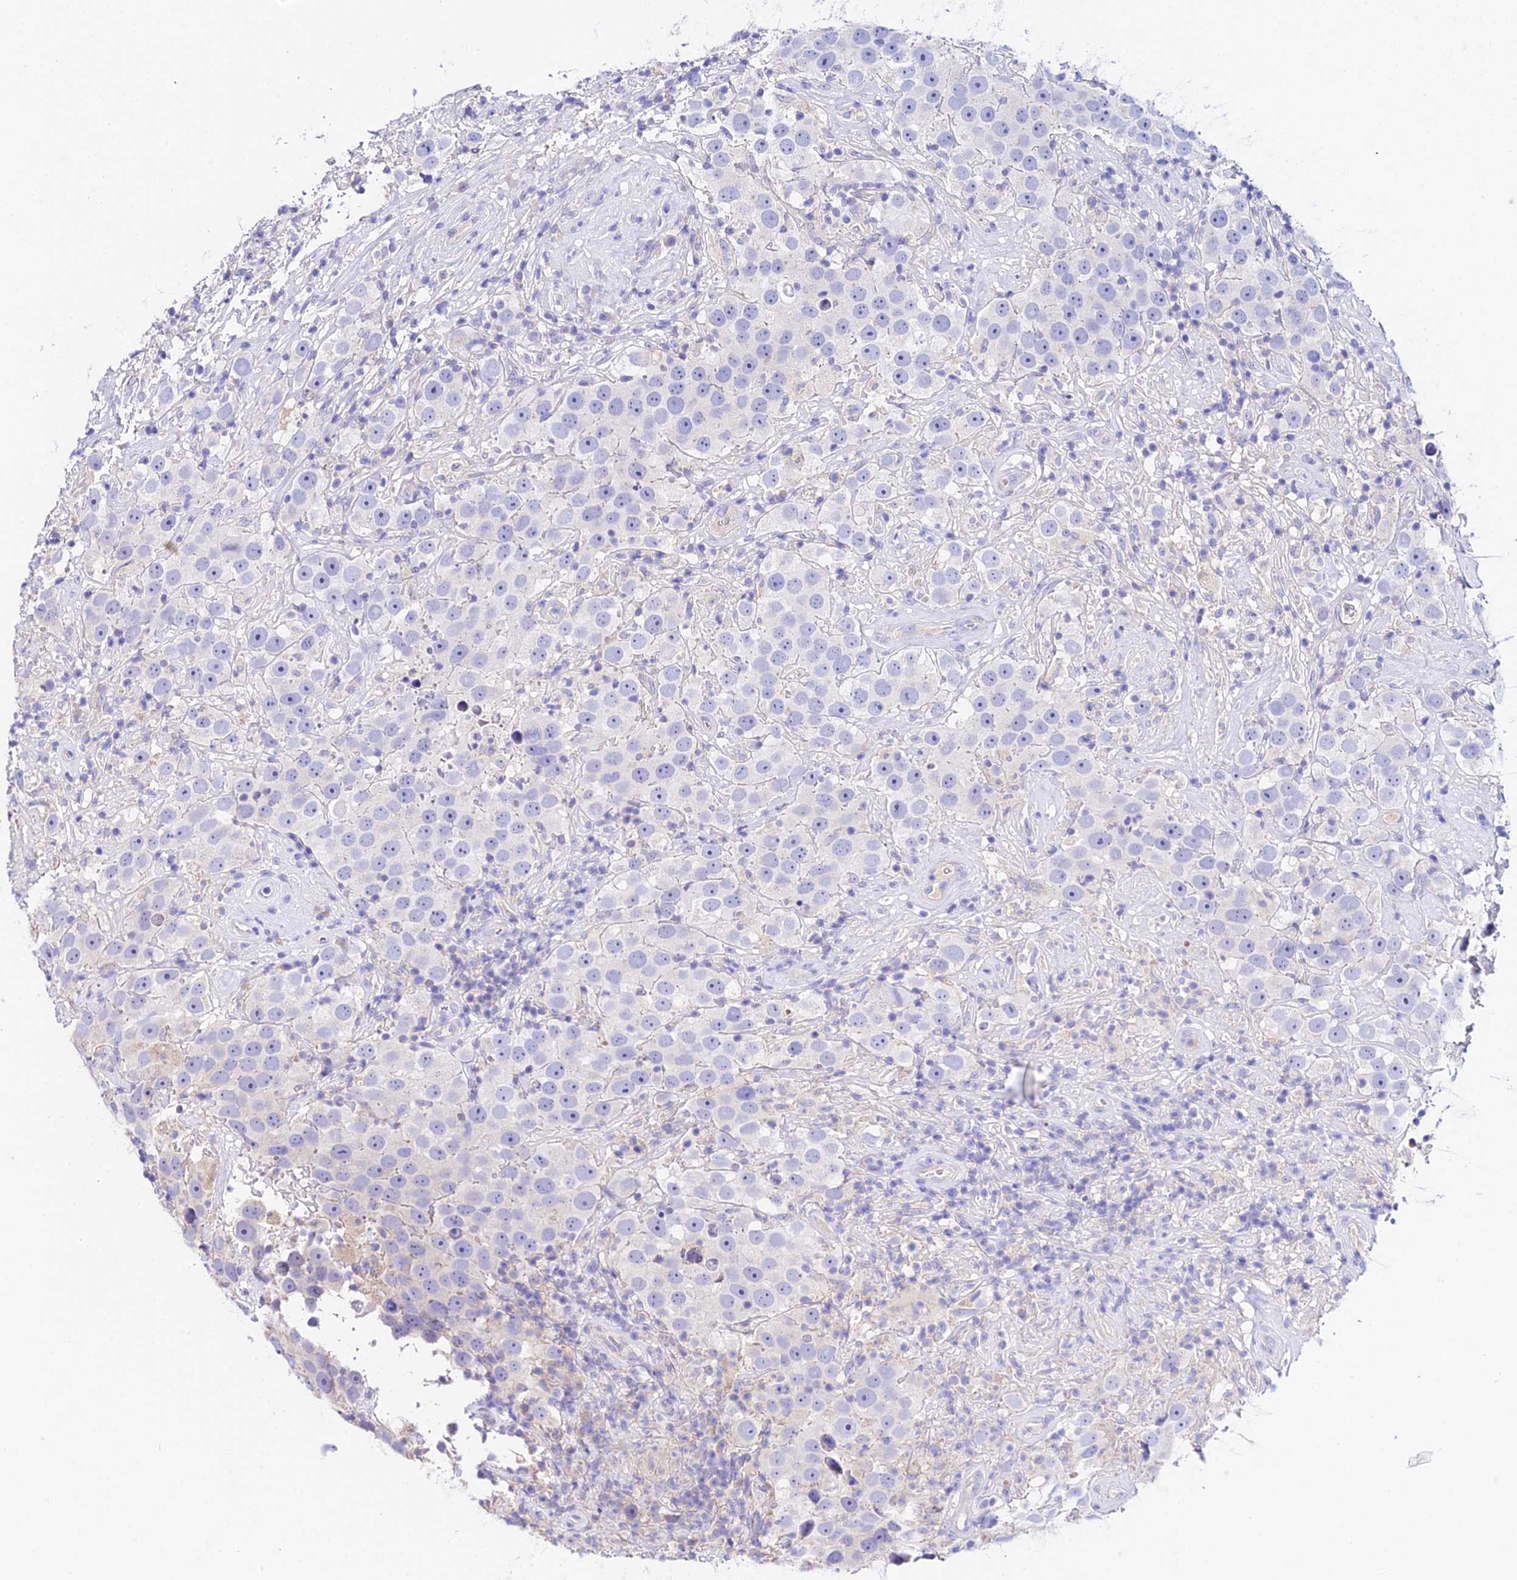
{"staining": {"intensity": "negative", "quantity": "none", "location": "none"}, "tissue": "testis cancer", "cell_type": "Tumor cells", "image_type": "cancer", "snomed": [{"axis": "morphology", "description": "Seminoma, NOS"}, {"axis": "topography", "description": "Testis"}], "caption": "Immunohistochemistry (IHC) of seminoma (testis) shows no staining in tumor cells.", "gene": "TMEM117", "patient": {"sex": "male", "age": 49}}